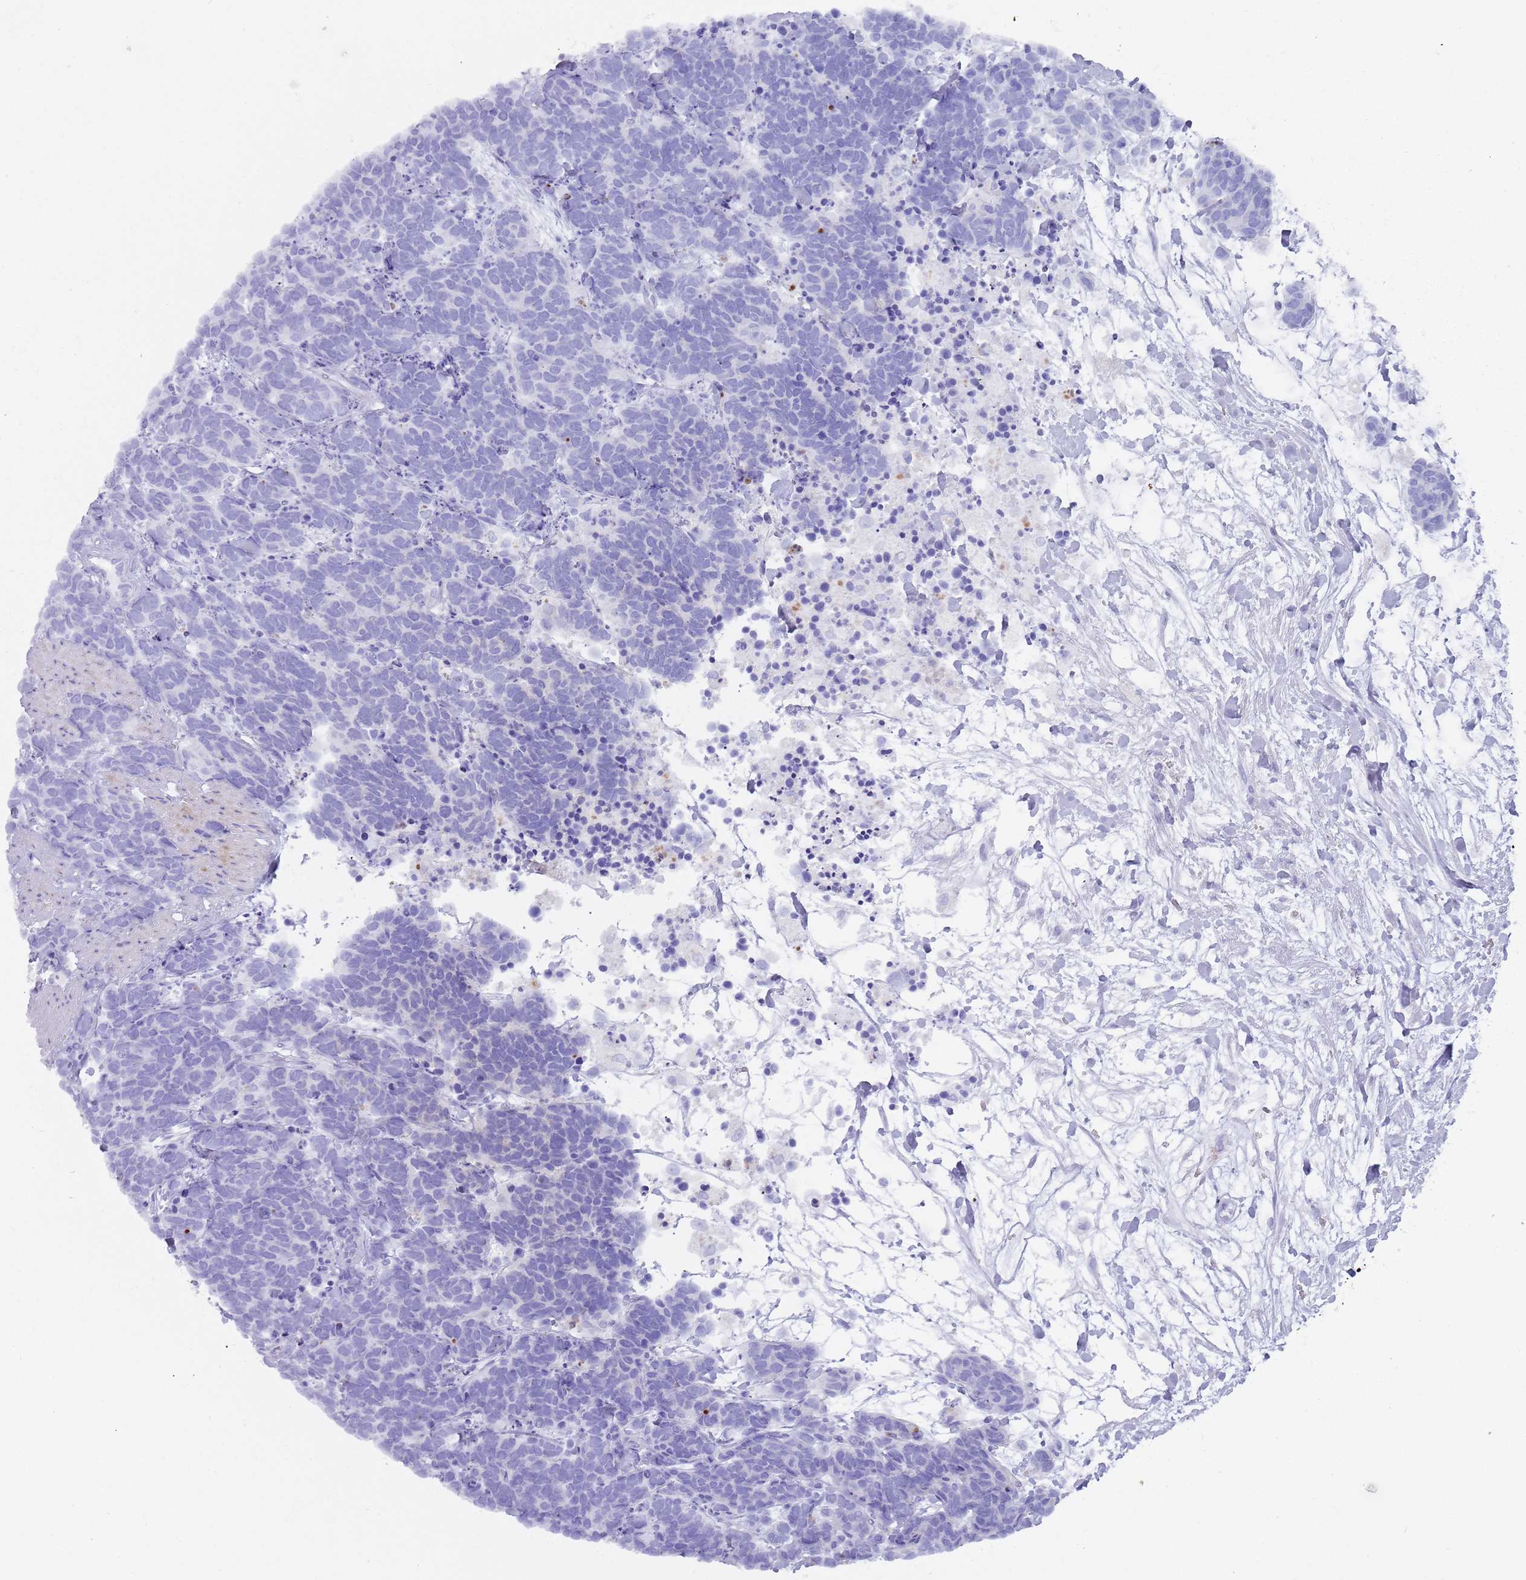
{"staining": {"intensity": "negative", "quantity": "none", "location": "none"}, "tissue": "carcinoid", "cell_type": "Tumor cells", "image_type": "cancer", "snomed": [{"axis": "morphology", "description": "Carcinoma, NOS"}, {"axis": "morphology", "description": "Carcinoid, malignant, NOS"}, {"axis": "topography", "description": "Prostate"}], "caption": "Histopathology image shows no significant protein expression in tumor cells of carcinoid. The staining was performed using DAB to visualize the protein expression in brown, while the nuclei were stained in blue with hematoxylin (Magnification: 20x).", "gene": "TMEM251", "patient": {"sex": "male", "age": 57}}